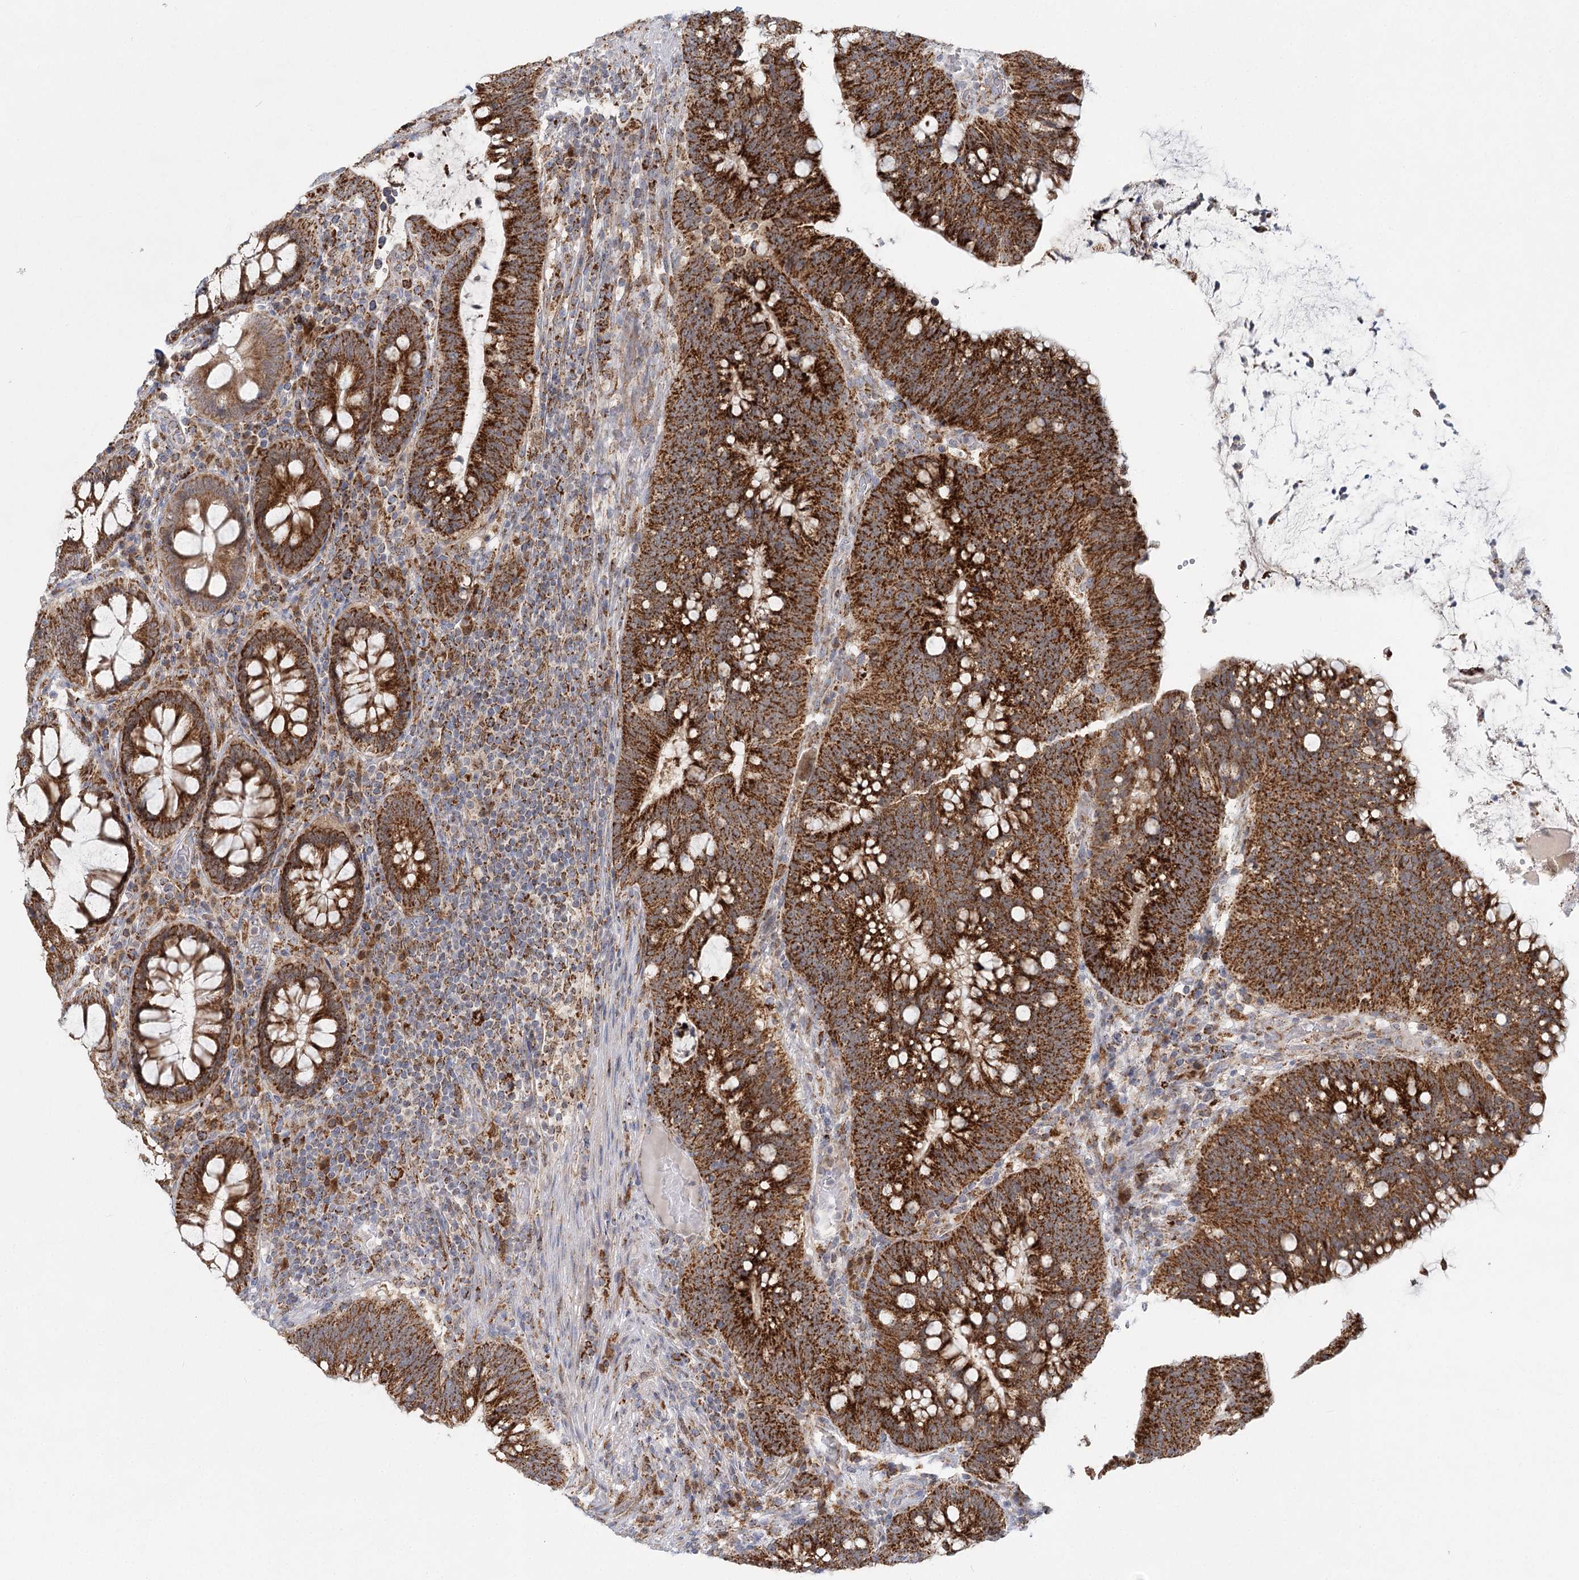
{"staining": {"intensity": "strong", "quantity": ">75%", "location": "cytoplasmic/membranous"}, "tissue": "colorectal cancer", "cell_type": "Tumor cells", "image_type": "cancer", "snomed": [{"axis": "morphology", "description": "Adenocarcinoma, NOS"}, {"axis": "topography", "description": "Colon"}], "caption": "Immunohistochemistry (IHC) of human colorectal cancer reveals high levels of strong cytoplasmic/membranous positivity in approximately >75% of tumor cells.", "gene": "TAS1R1", "patient": {"sex": "female", "age": 66}}